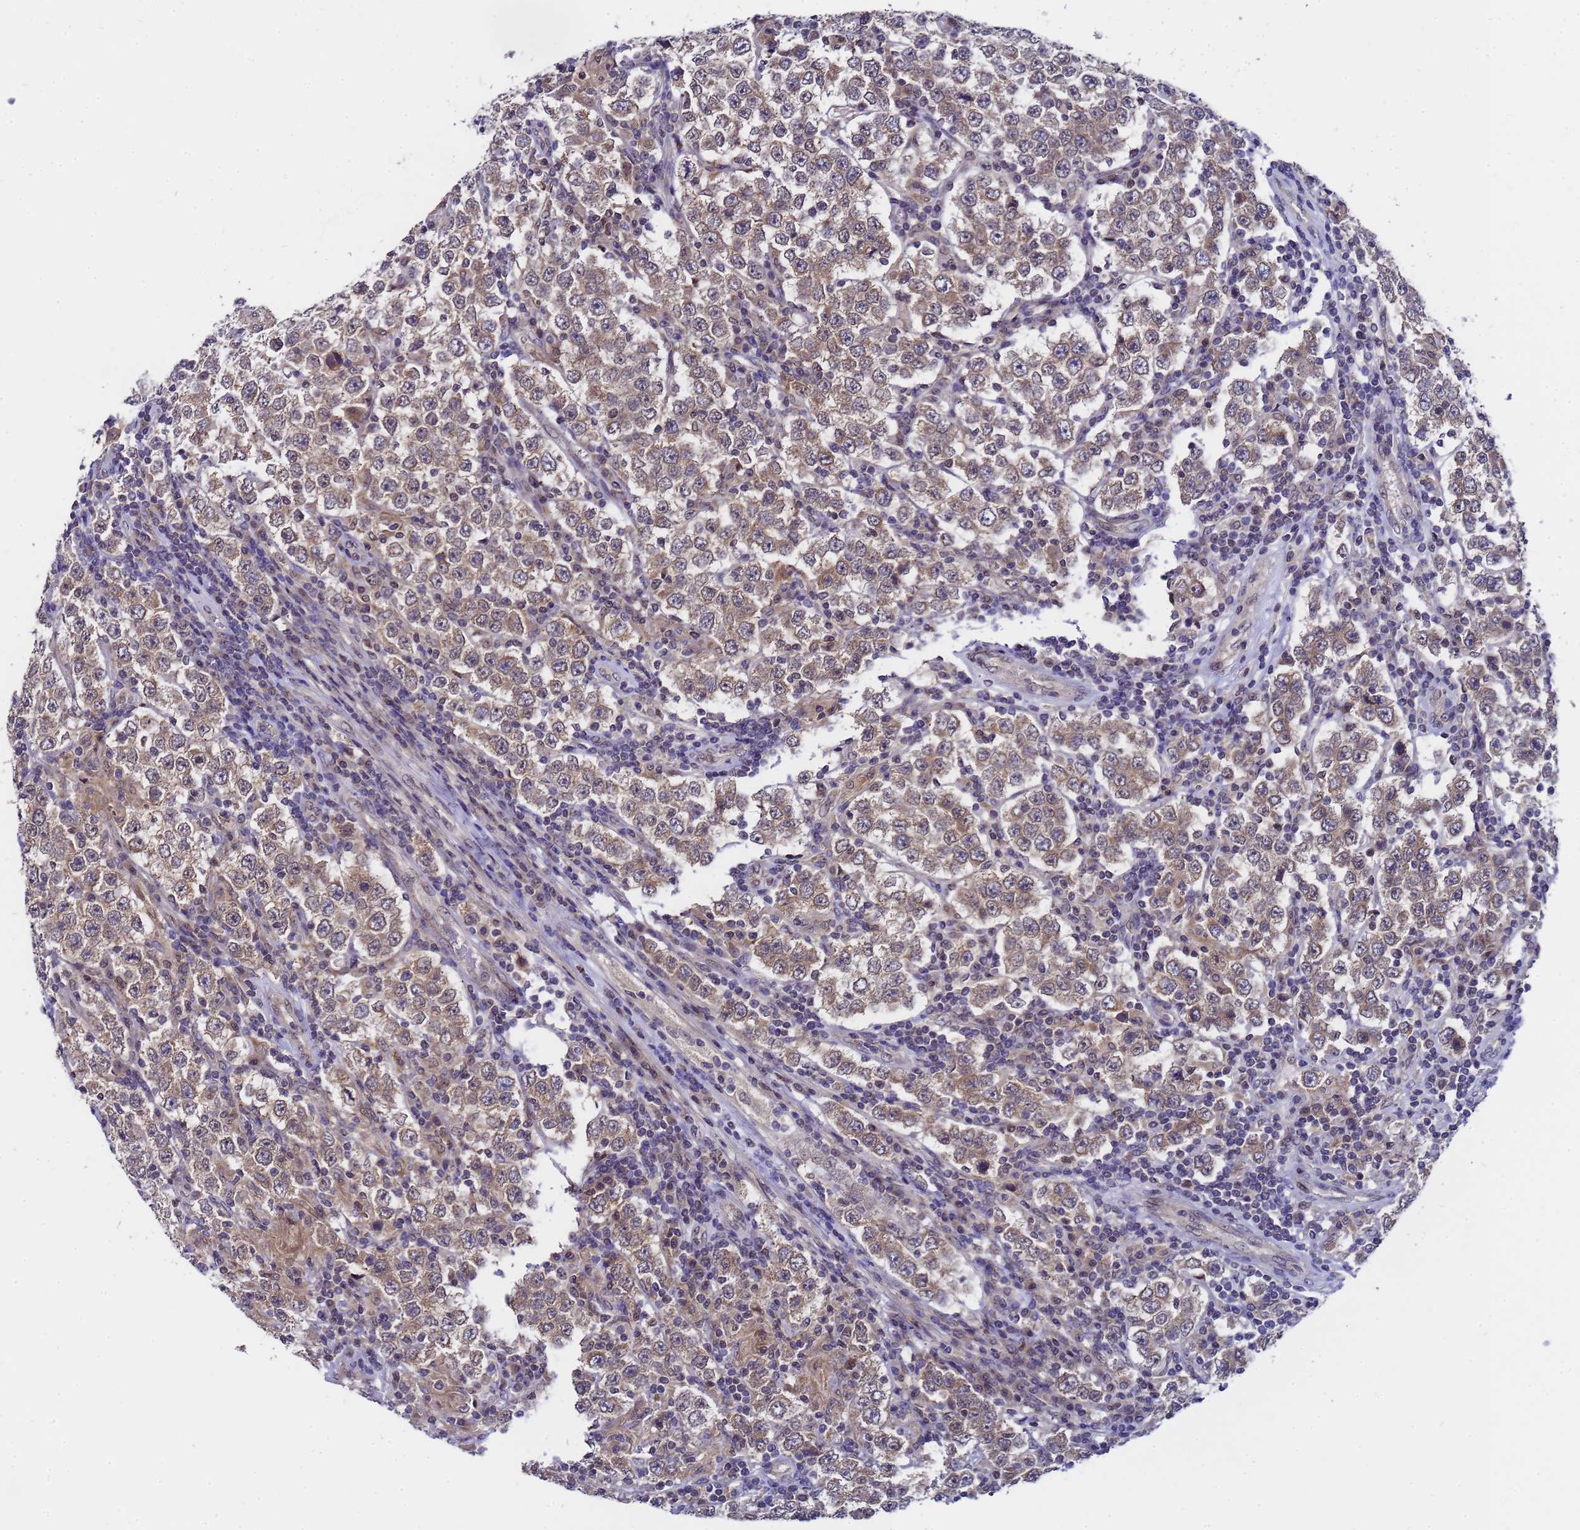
{"staining": {"intensity": "moderate", "quantity": ">75%", "location": "cytoplasmic/membranous"}, "tissue": "testis cancer", "cell_type": "Tumor cells", "image_type": "cancer", "snomed": [{"axis": "morphology", "description": "Normal tissue, NOS"}, {"axis": "morphology", "description": "Urothelial carcinoma, High grade"}, {"axis": "morphology", "description": "Seminoma, NOS"}, {"axis": "morphology", "description": "Carcinoma, Embryonal, NOS"}, {"axis": "topography", "description": "Urinary bladder"}, {"axis": "topography", "description": "Testis"}], "caption": "DAB immunohistochemical staining of high-grade urothelial carcinoma (testis) shows moderate cytoplasmic/membranous protein expression in approximately >75% of tumor cells.", "gene": "ANAPC13", "patient": {"sex": "male", "age": 41}}